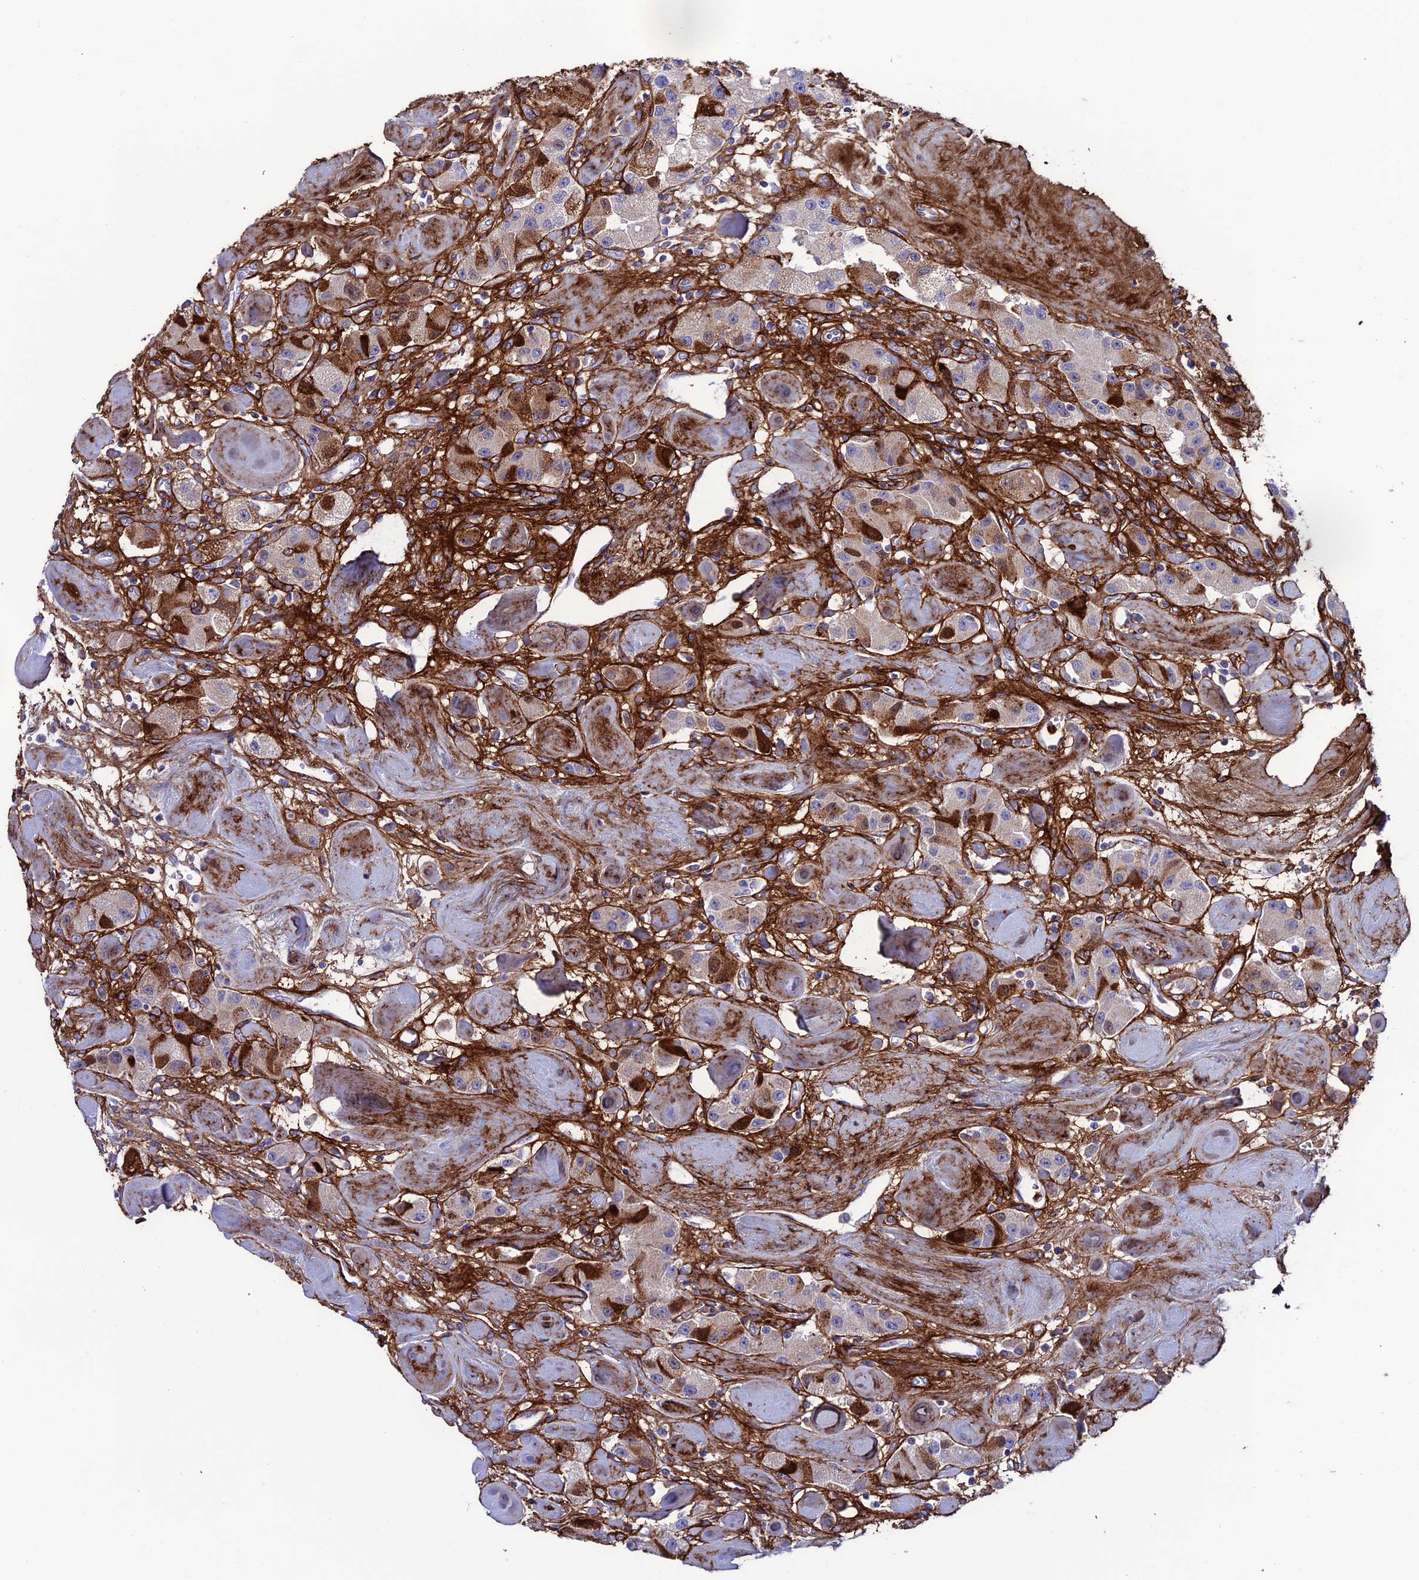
{"staining": {"intensity": "moderate", "quantity": "<25%", "location": "cytoplasmic/membranous"}, "tissue": "carcinoid", "cell_type": "Tumor cells", "image_type": "cancer", "snomed": [{"axis": "morphology", "description": "Carcinoid, malignant, NOS"}, {"axis": "topography", "description": "Pancreas"}], "caption": "The immunohistochemical stain shows moderate cytoplasmic/membranous staining in tumor cells of carcinoid tissue.", "gene": "COL6A6", "patient": {"sex": "male", "age": 41}}